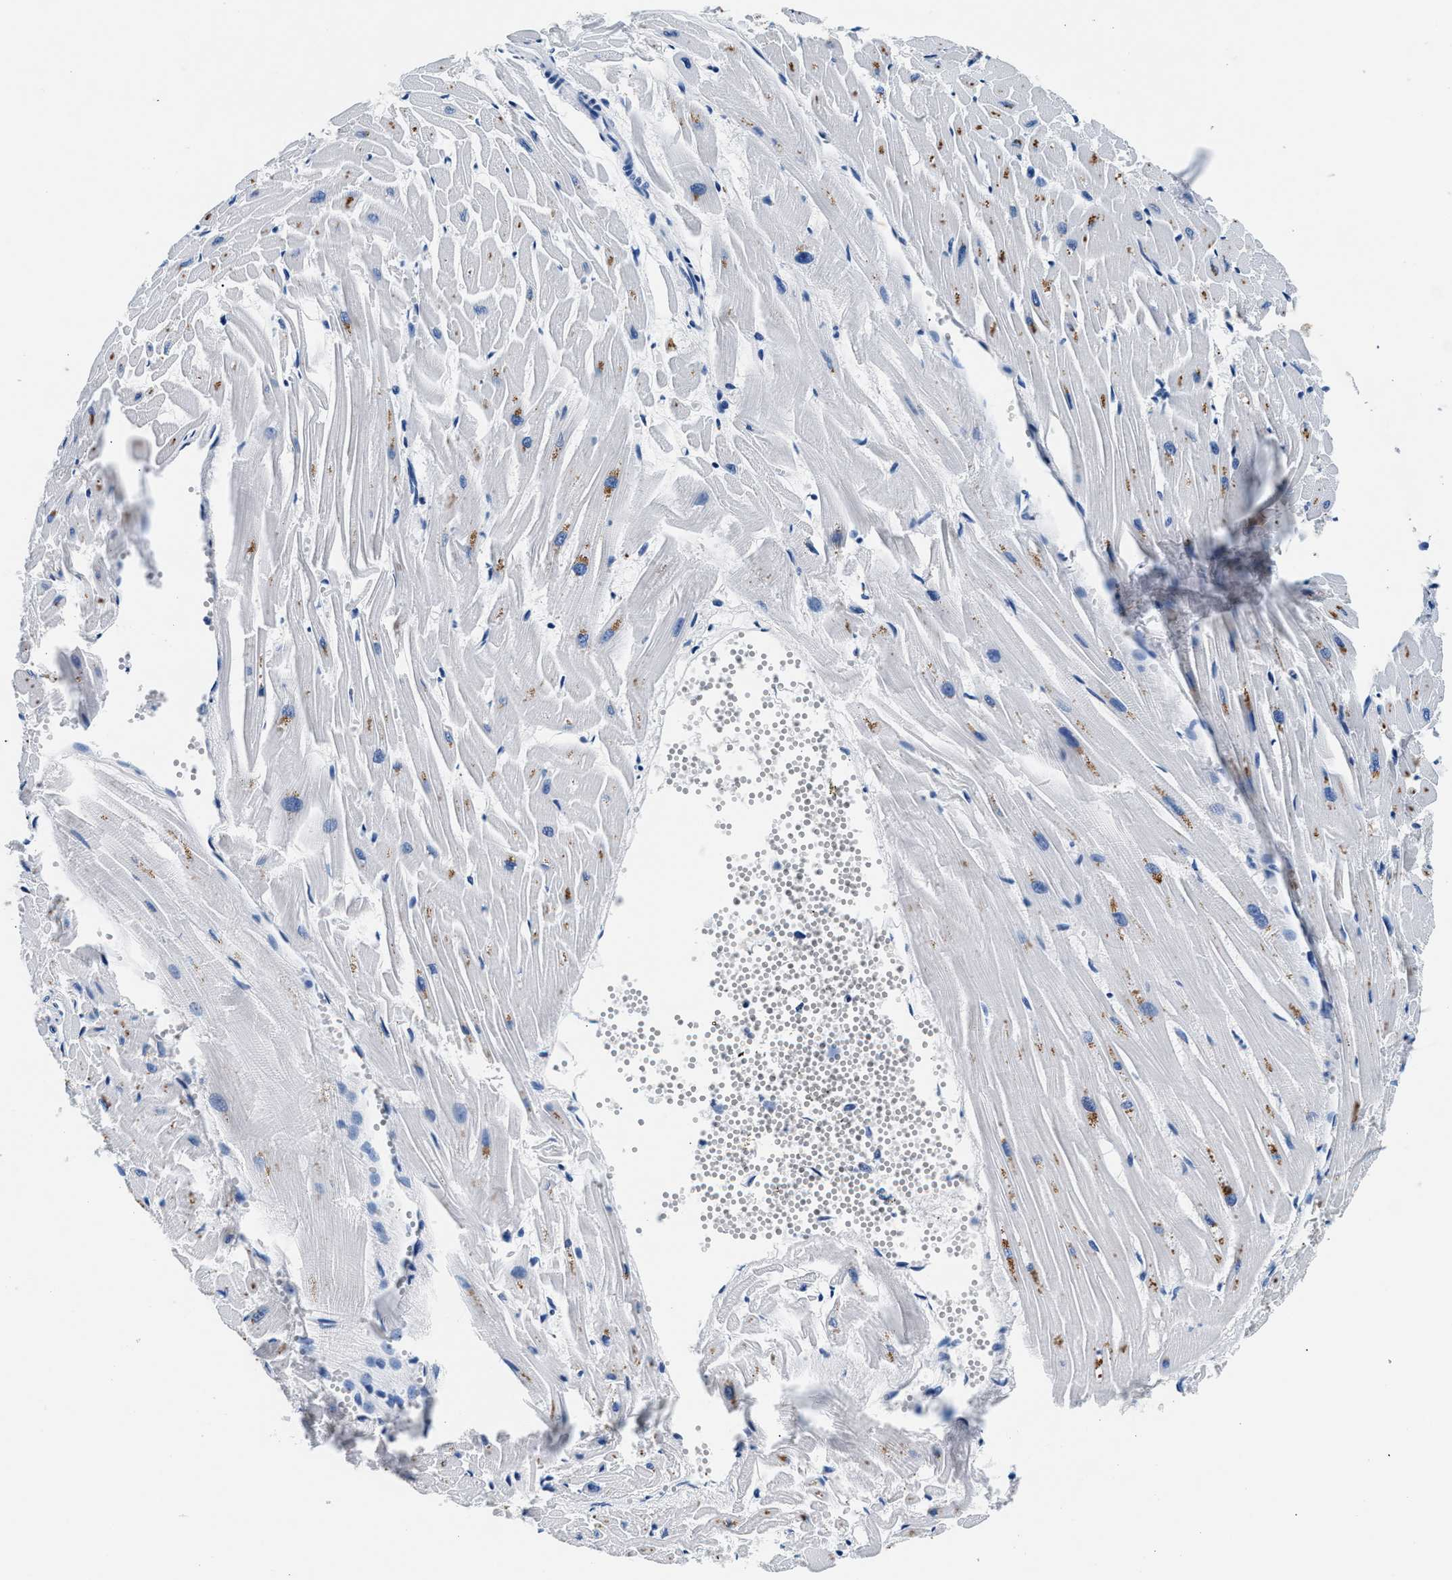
{"staining": {"intensity": "moderate", "quantity": "<25%", "location": "cytoplasmic/membranous"}, "tissue": "heart muscle", "cell_type": "Cardiomyocytes", "image_type": "normal", "snomed": [{"axis": "morphology", "description": "Normal tissue, NOS"}, {"axis": "topography", "description": "Heart"}], "caption": "Human heart muscle stained for a protein (brown) shows moderate cytoplasmic/membranous positive staining in about <25% of cardiomyocytes.", "gene": "TNR", "patient": {"sex": "female", "age": 19}}